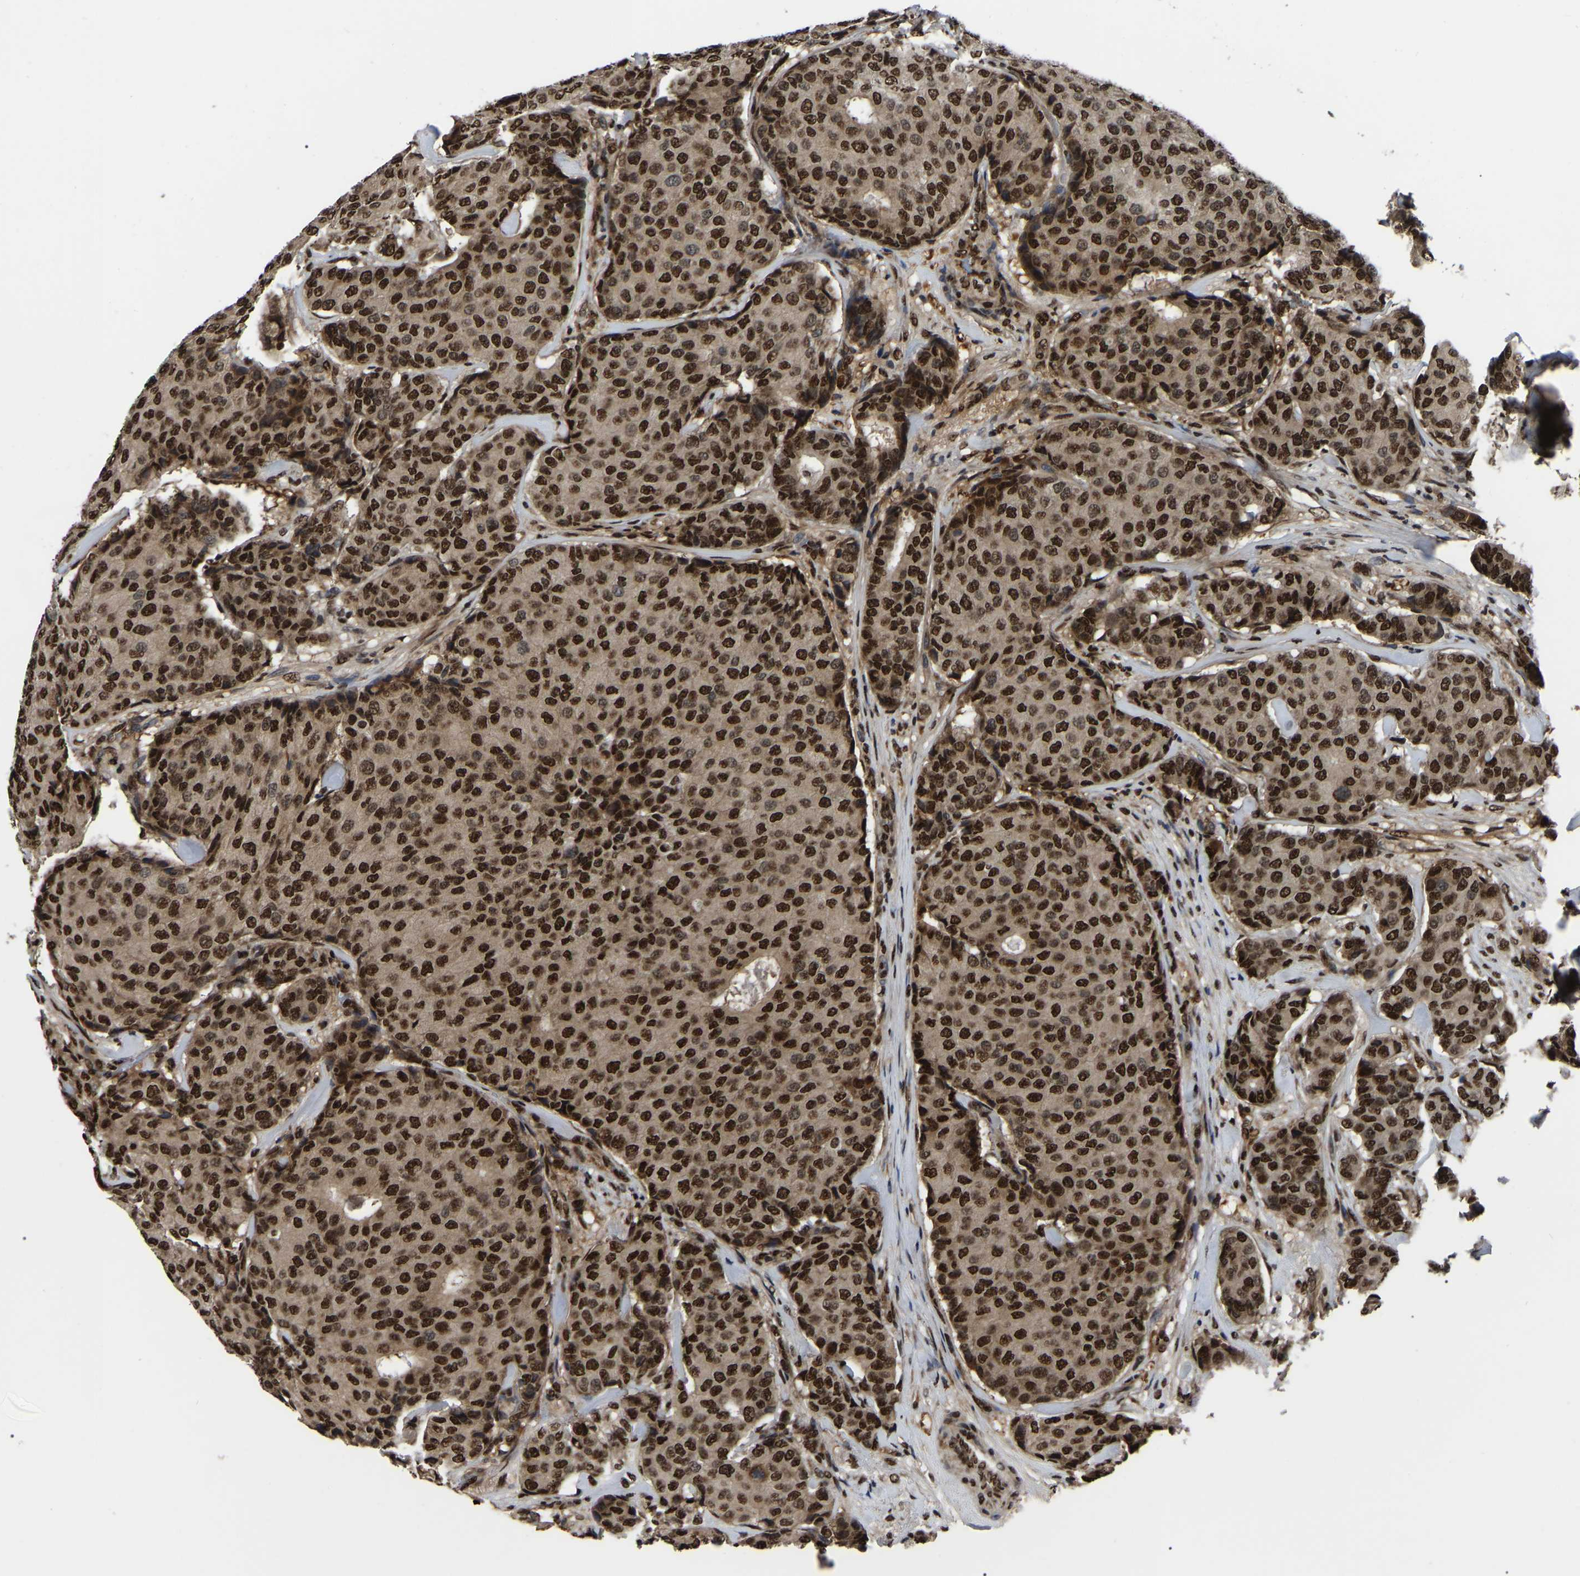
{"staining": {"intensity": "strong", "quantity": ">75%", "location": "nuclear"}, "tissue": "breast cancer", "cell_type": "Tumor cells", "image_type": "cancer", "snomed": [{"axis": "morphology", "description": "Duct carcinoma"}, {"axis": "topography", "description": "Breast"}], "caption": "Protein expression analysis of invasive ductal carcinoma (breast) shows strong nuclear expression in approximately >75% of tumor cells.", "gene": "TRIM35", "patient": {"sex": "female", "age": 75}}